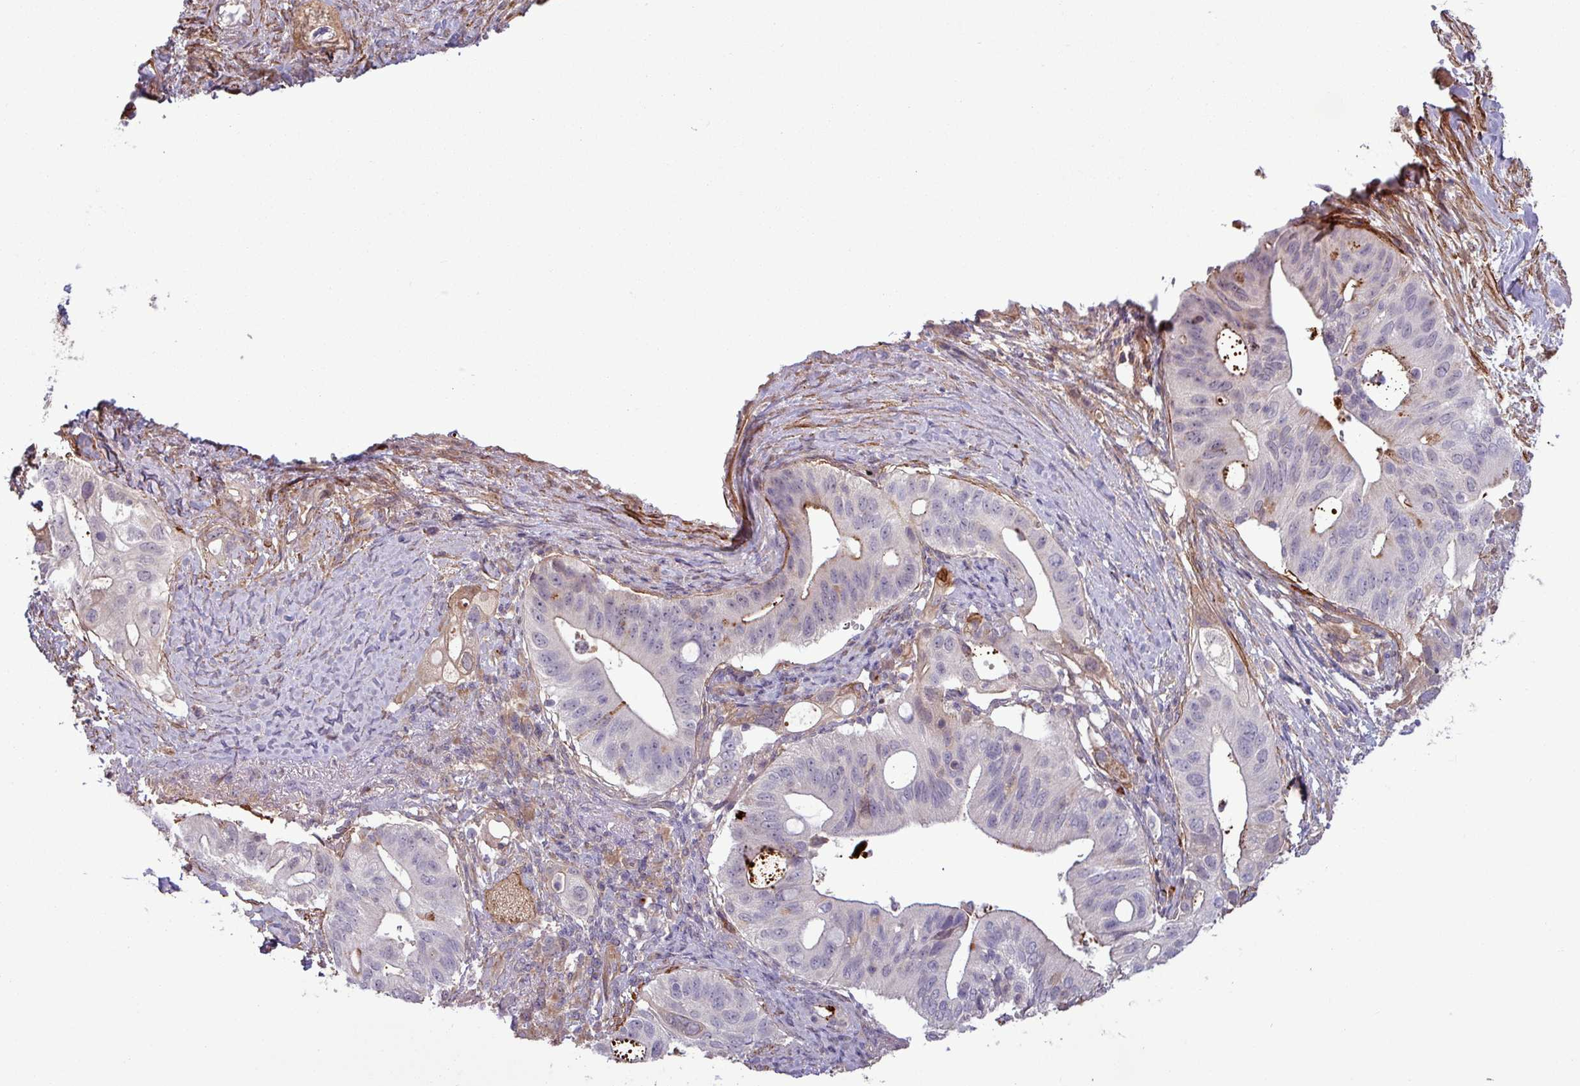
{"staining": {"intensity": "negative", "quantity": "none", "location": "none"}, "tissue": "pancreatic cancer", "cell_type": "Tumor cells", "image_type": "cancer", "snomed": [{"axis": "morphology", "description": "Adenocarcinoma, NOS"}, {"axis": "topography", "description": "Pancreas"}], "caption": "Tumor cells show no significant protein staining in adenocarcinoma (pancreatic).", "gene": "PCED1A", "patient": {"sex": "female", "age": 72}}